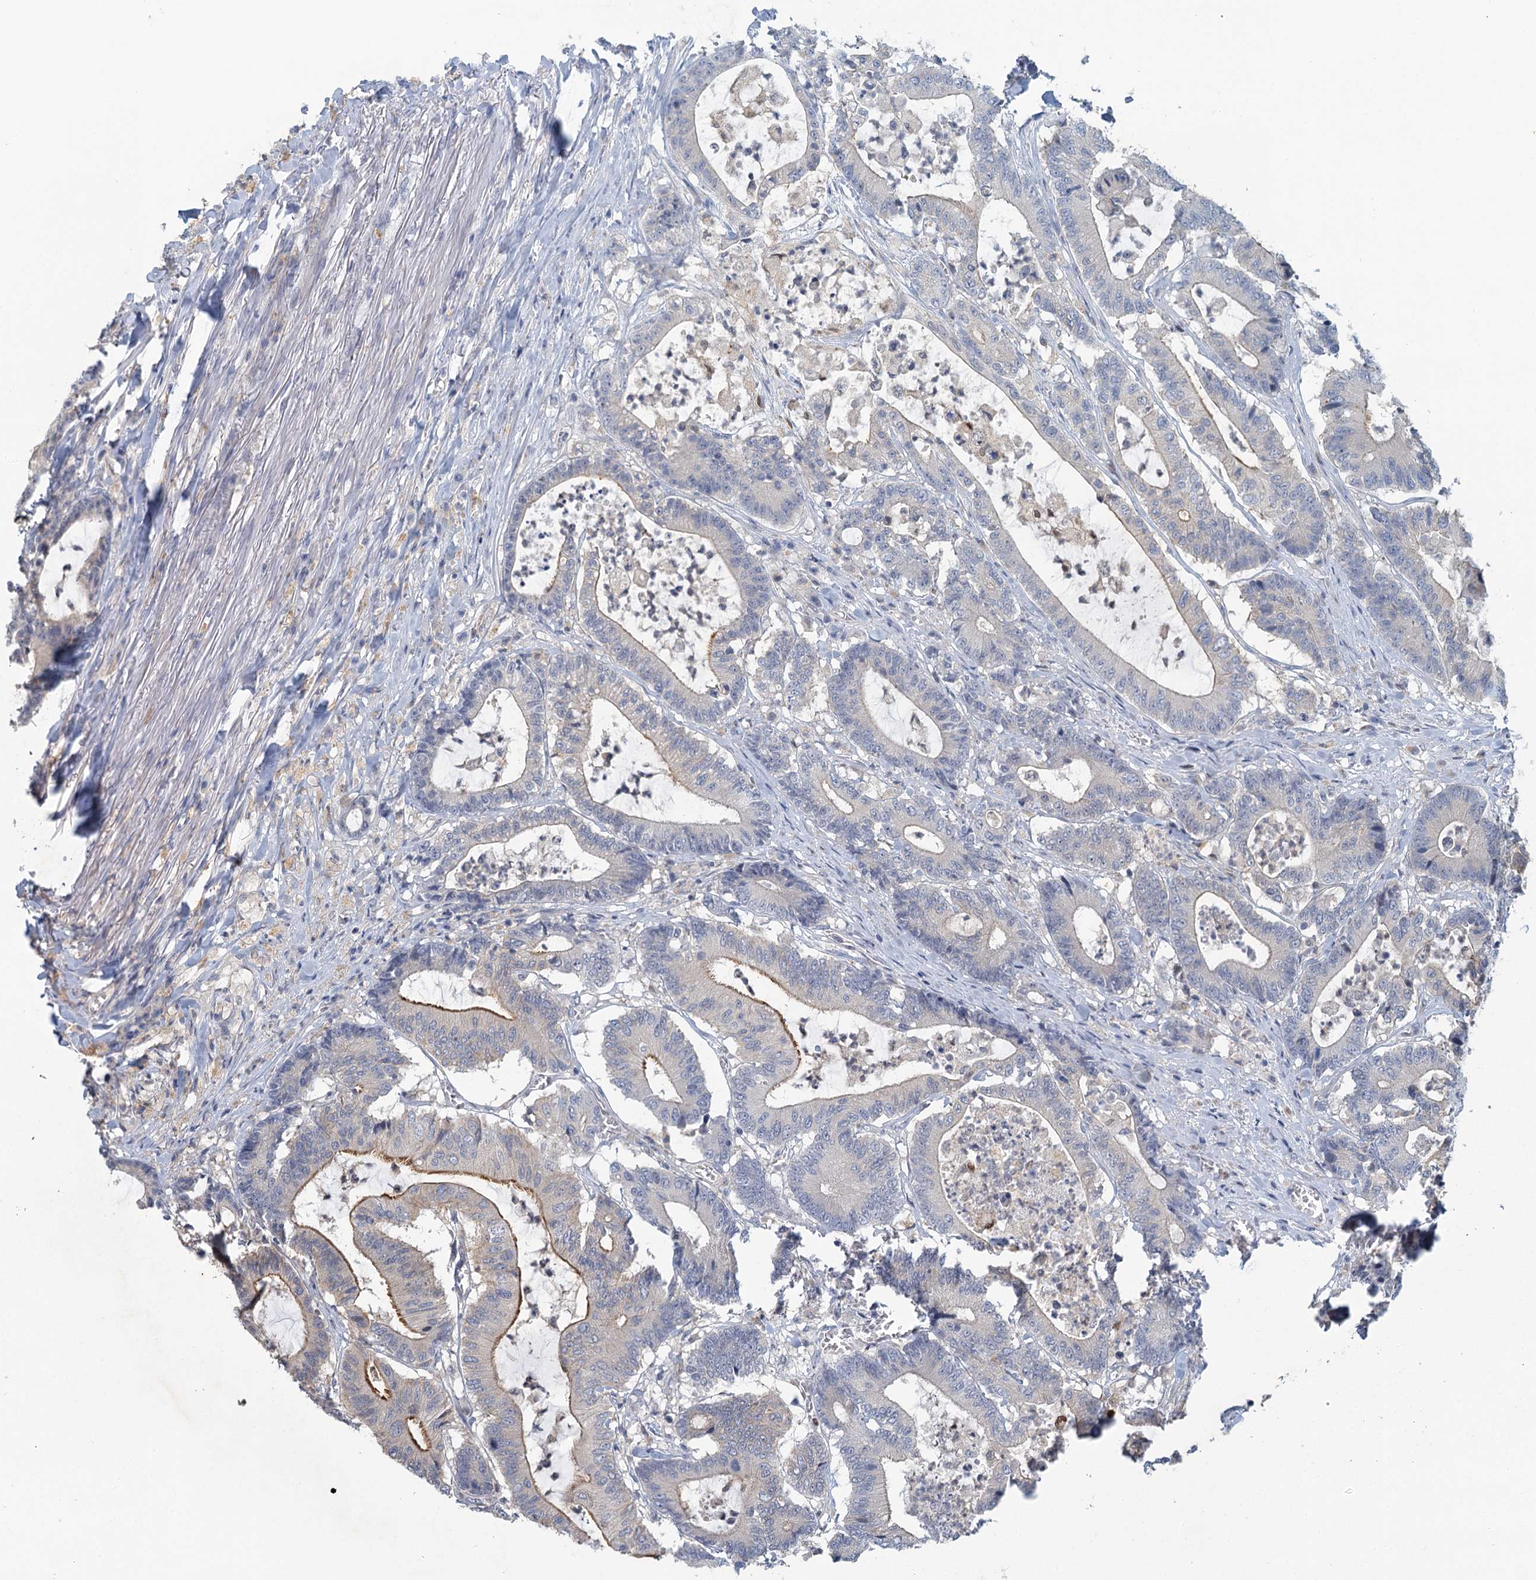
{"staining": {"intensity": "moderate", "quantity": "<25%", "location": "cytoplasmic/membranous"}, "tissue": "colorectal cancer", "cell_type": "Tumor cells", "image_type": "cancer", "snomed": [{"axis": "morphology", "description": "Adenocarcinoma, NOS"}, {"axis": "topography", "description": "Colon"}], "caption": "Protein expression by immunohistochemistry exhibits moderate cytoplasmic/membranous expression in about <25% of tumor cells in colorectal cancer (adenocarcinoma).", "gene": "MYO7B", "patient": {"sex": "female", "age": 84}}